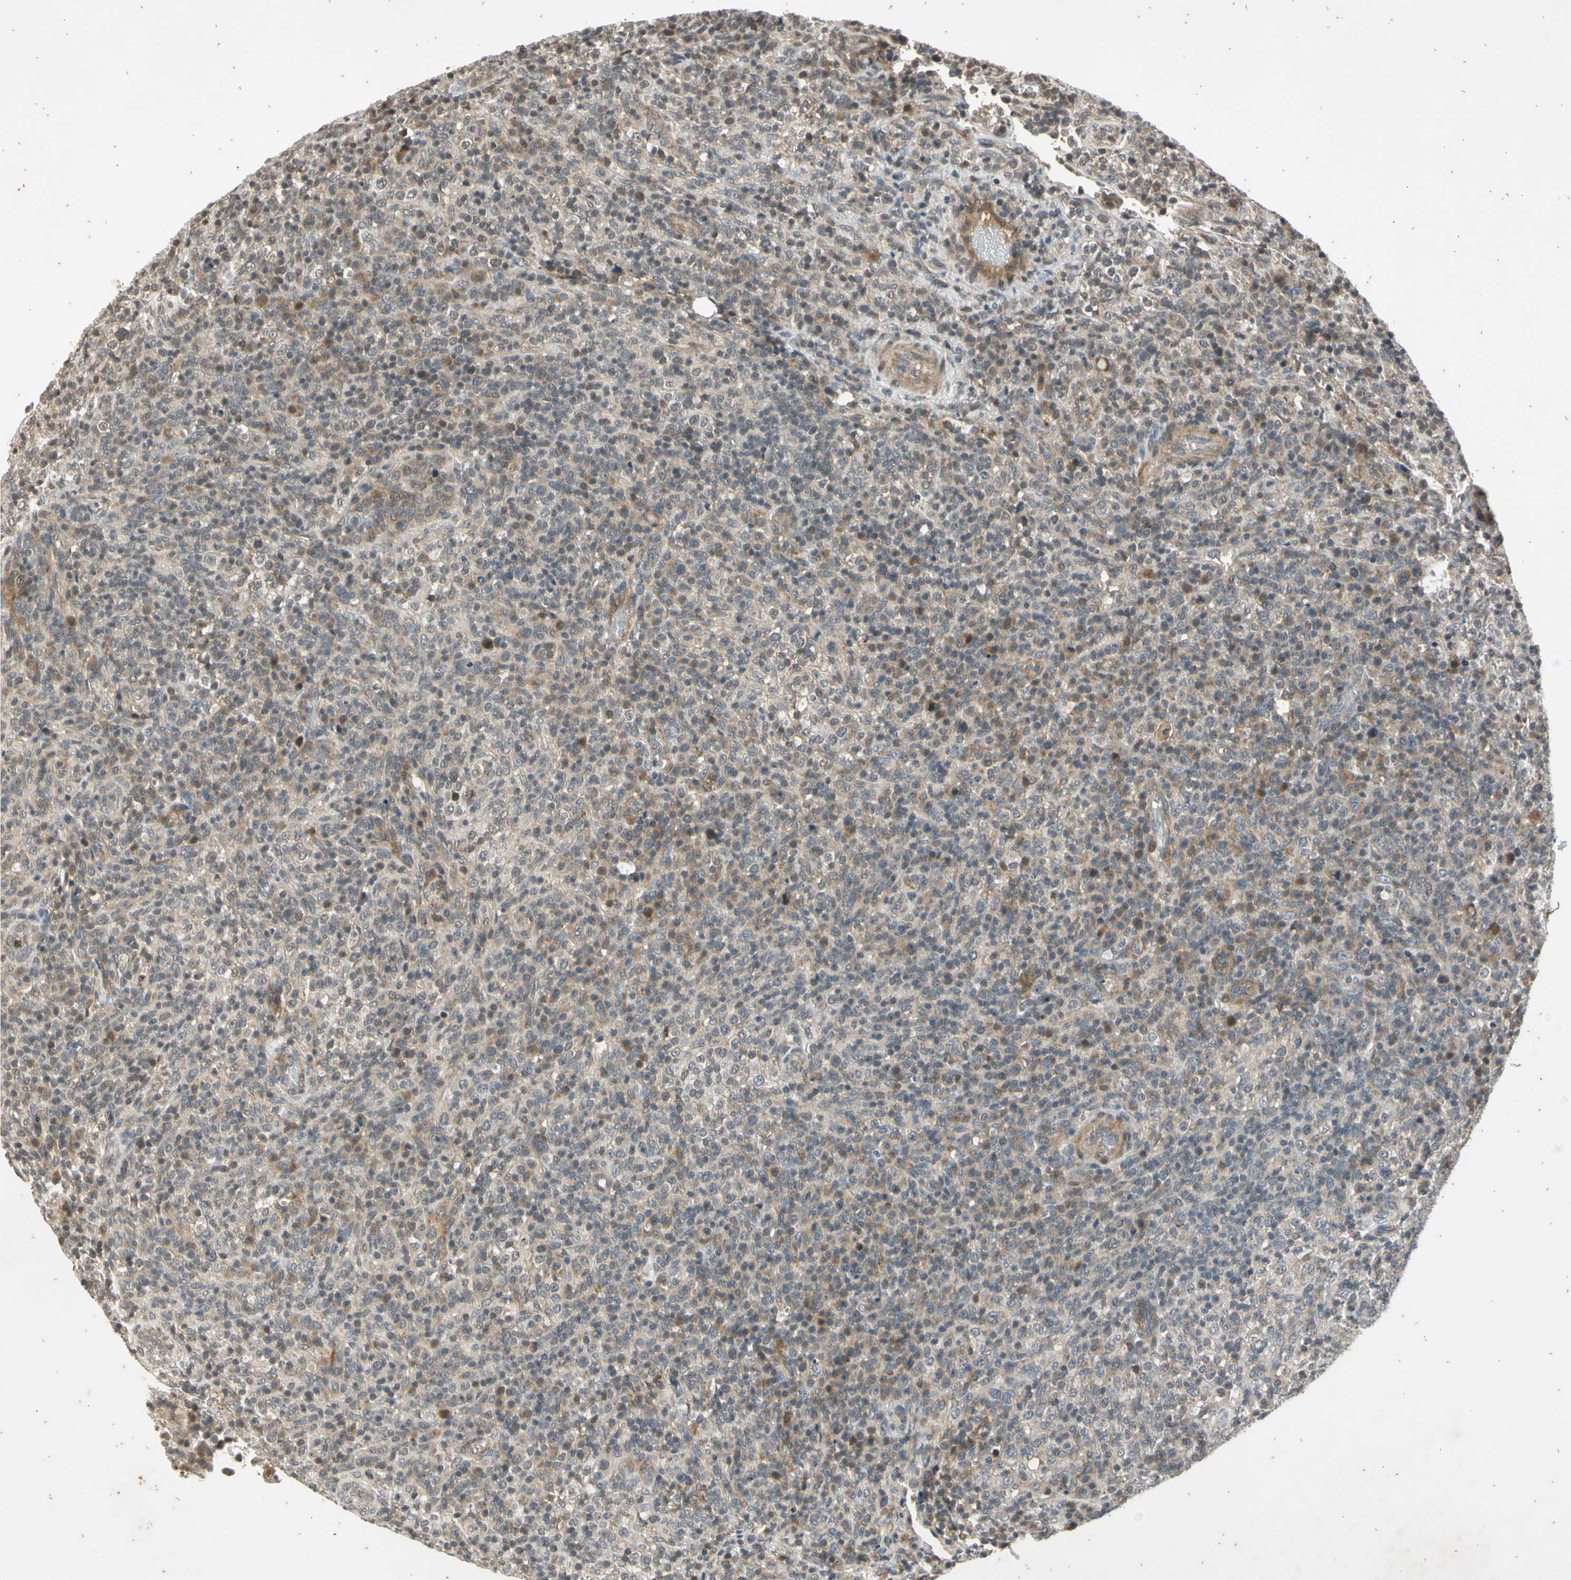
{"staining": {"intensity": "weak", "quantity": "25%-75%", "location": "cytoplasmic/membranous"}, "tissue": "lymphoma", "cell_type": "Tumor cells", "image_type": "cancer", "snomed": [{"axis": "morphology", "description": "Malignant lymphoma, non-Hodgkin's type, High grade"}, {"axis": "topography", "description": "Lymph node"}], "caption": "High-power microscopy captured an immunohistochemistry photomicrograph of lymphoma, revealing weak cytoplasmic/membranous positivity in about 25%-75% of tumor cells.", "gene": "EFNB2", "patient": {"sex": "female", "age": 76}}